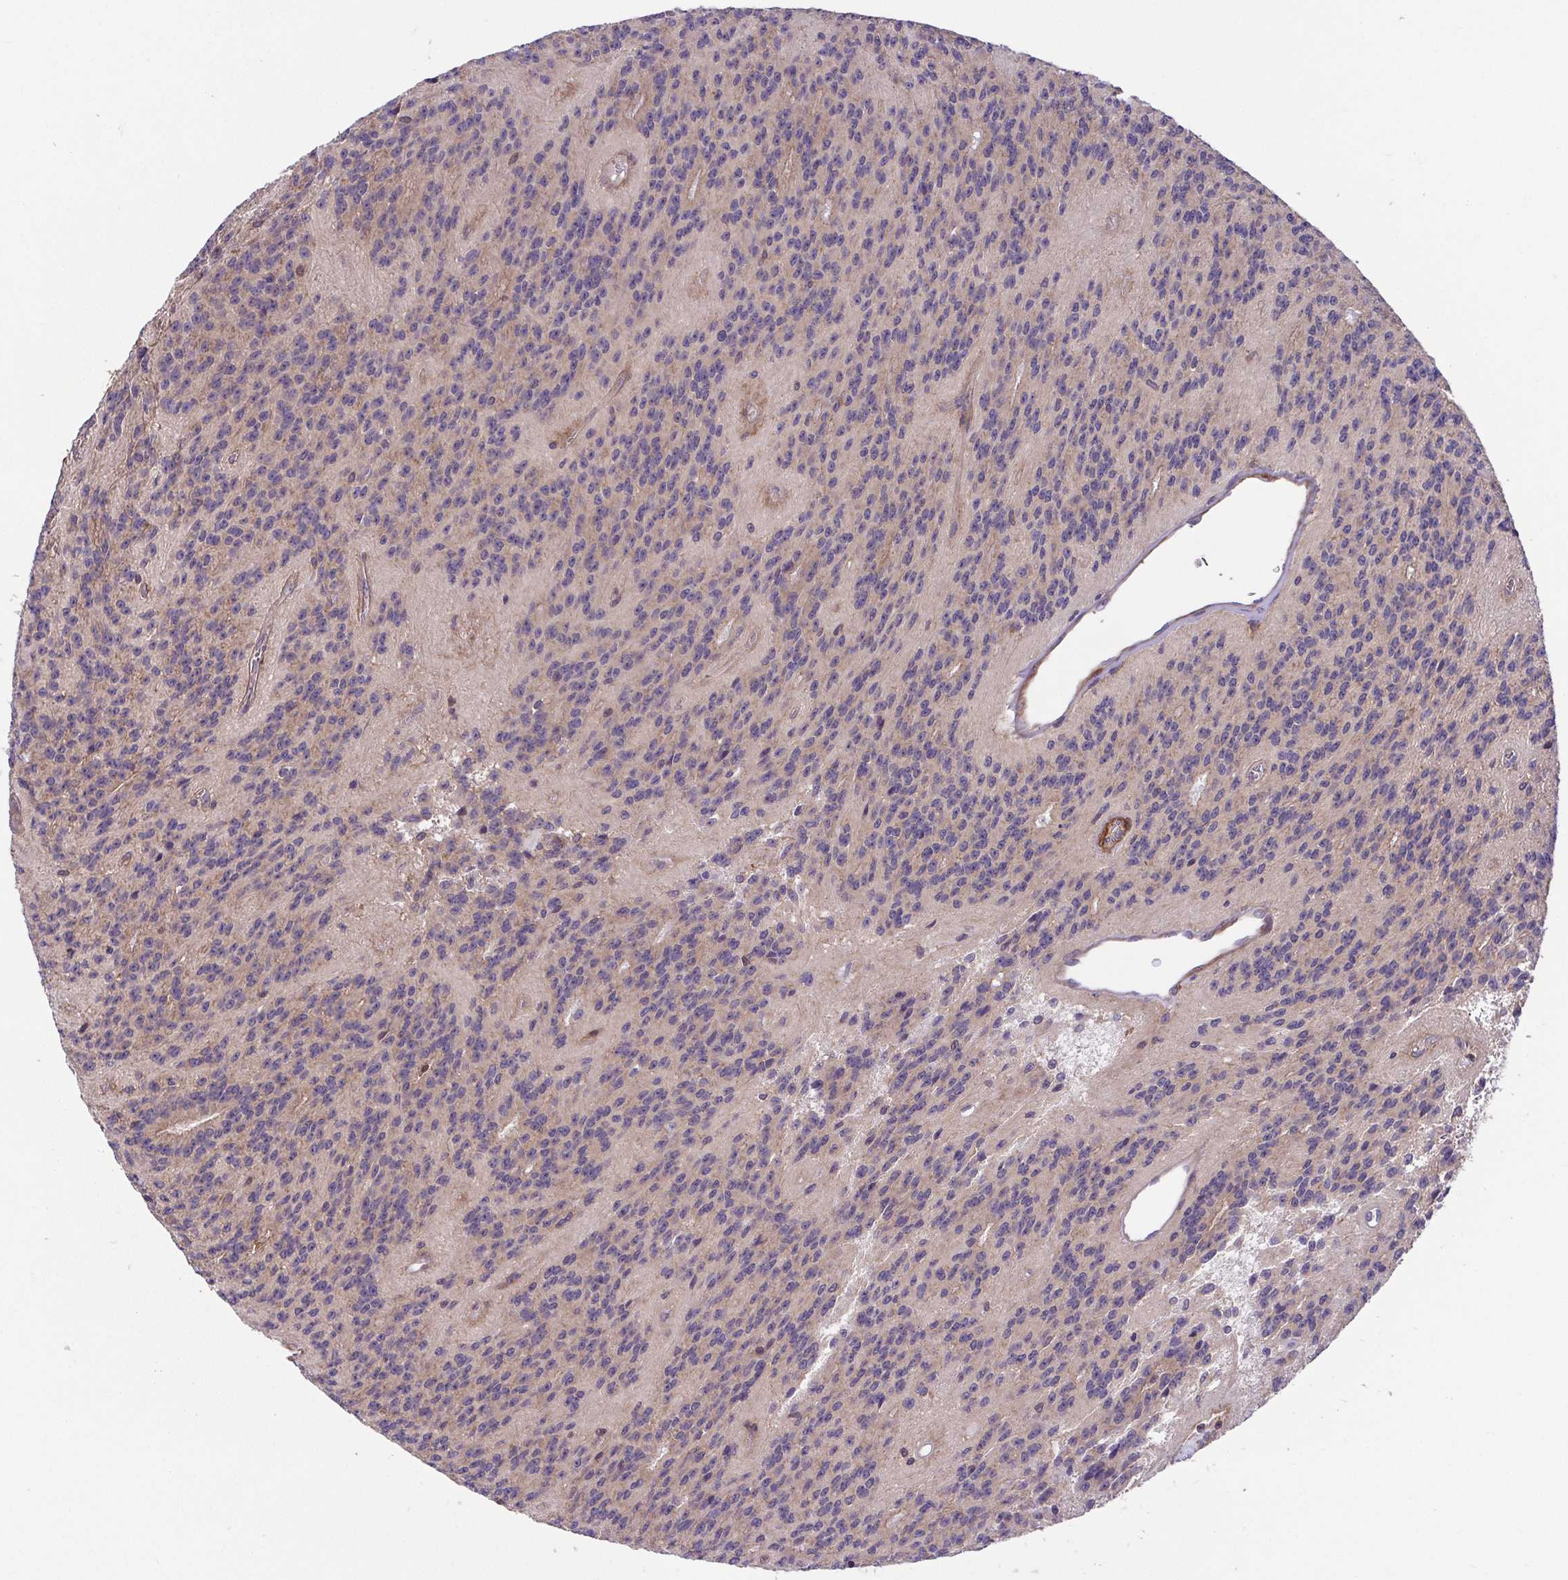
{"staining": {"intensity": "negative", "quantity": "none", "location": "none"}, "tissue": "glioma", "cell_type": "Tumor cells", "image_type": "cancer", "snomed": [{"axis": "morphology", "description": "Glioma, malignant, Low grade"}, {"axis": "topography", "description": "Brain"}], "caption": "DAB (3,3'-diaminobenzidine) immunohistochemical staining of human glioma demonstrates no significant expression in tumor cells. (DAB IHC, high magnification).", "gene": "IDE", "patient": {"sex": "male", "age": 31}}